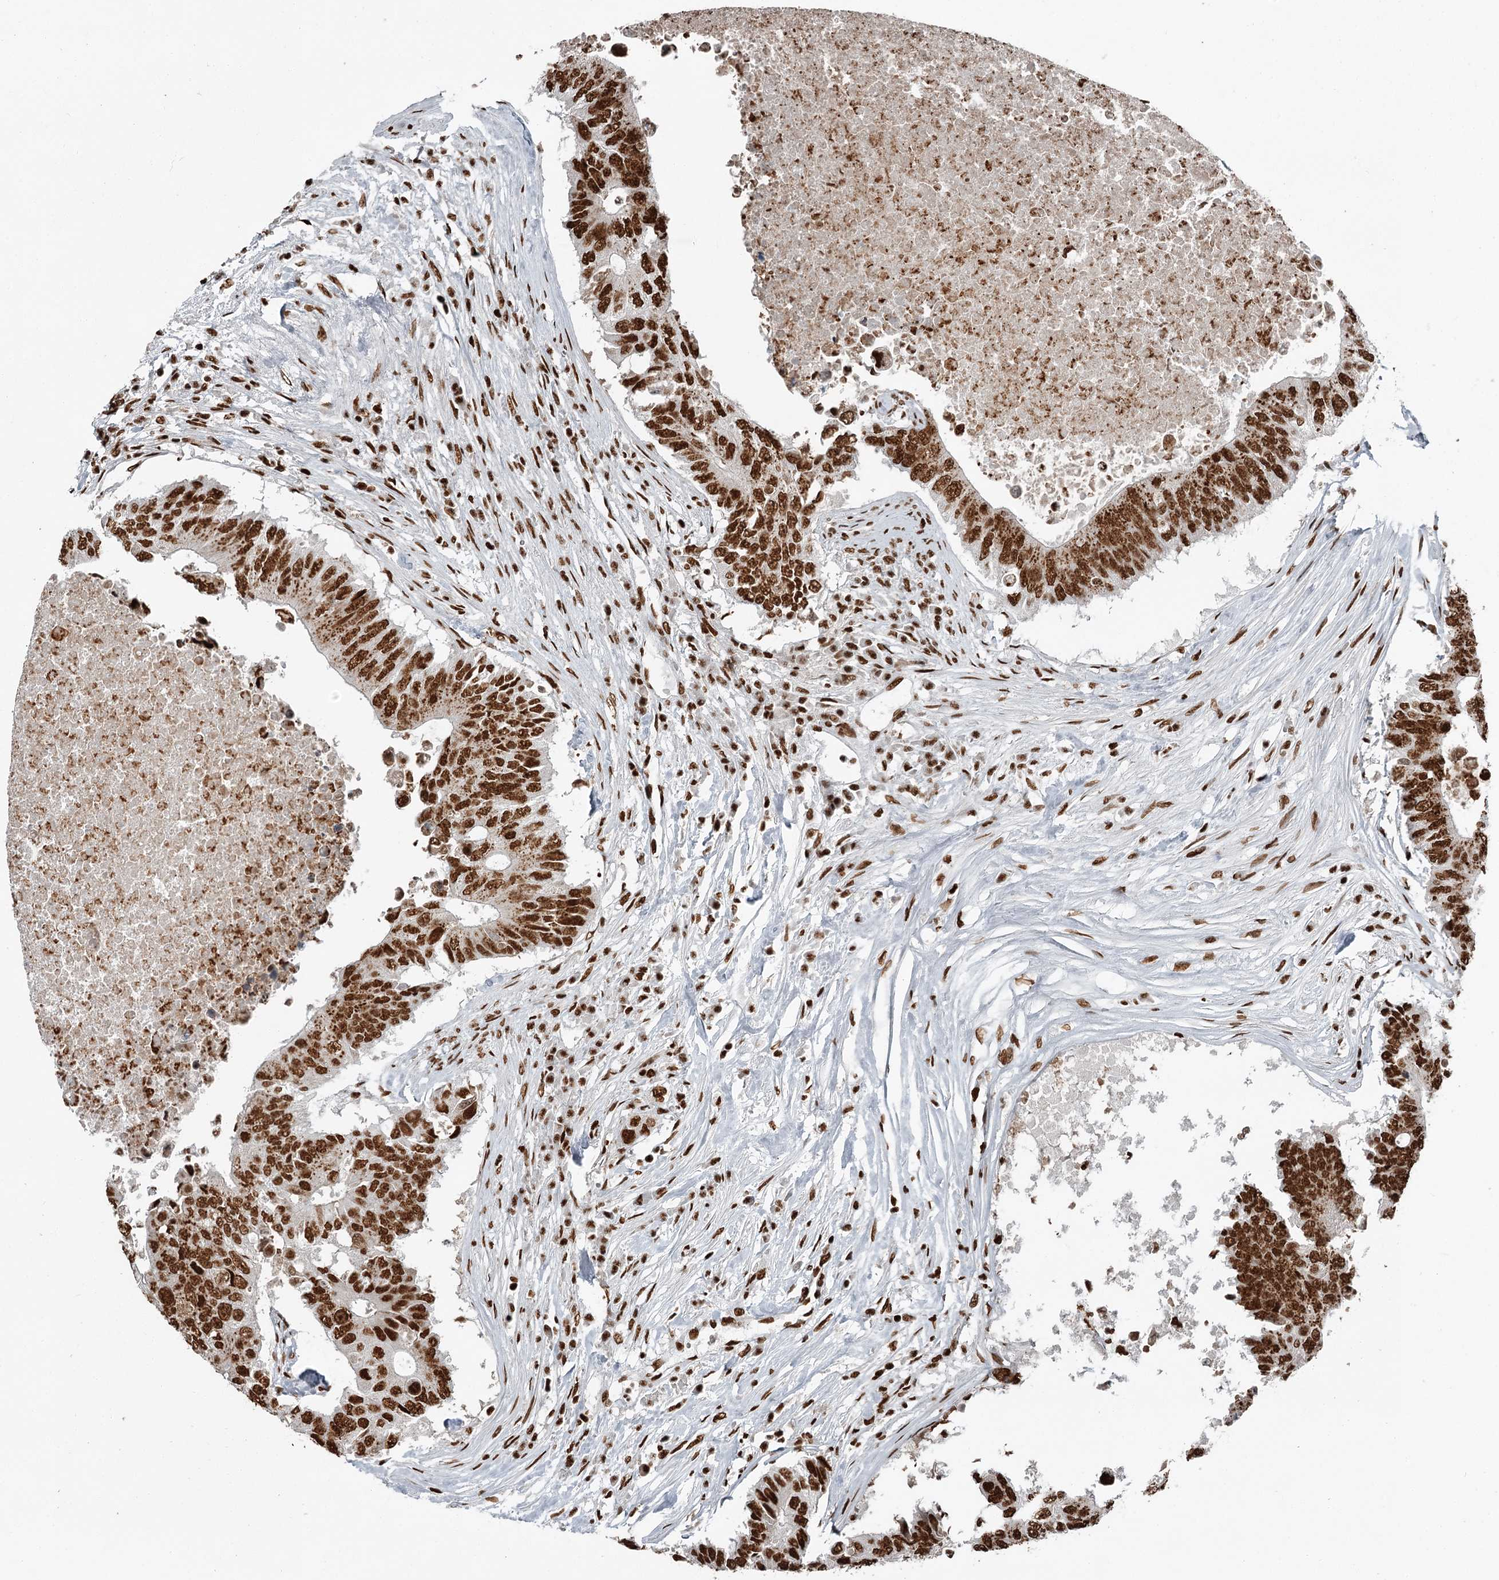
{"staining": {"intensity": "strong", "quantity": ">75%", "location": "nuclear"}, "tissue": "colorectal cancer", "cell_type": "Tumor cells", "image_type": "cancer", "snomed": [{"axis": "morphology", "description": "Adenocarcinoma, NOS"}, {"axis": "topography", "description": "Colon"}], "caption": "A high-resolution micrograph shows IHC staining of colorectal cancer, which demonstrates strong nuclear positivity in approximately >75% of tumor cells.", "gene": "RBBP7", "patient": {"sex": "male", "age": 71}}